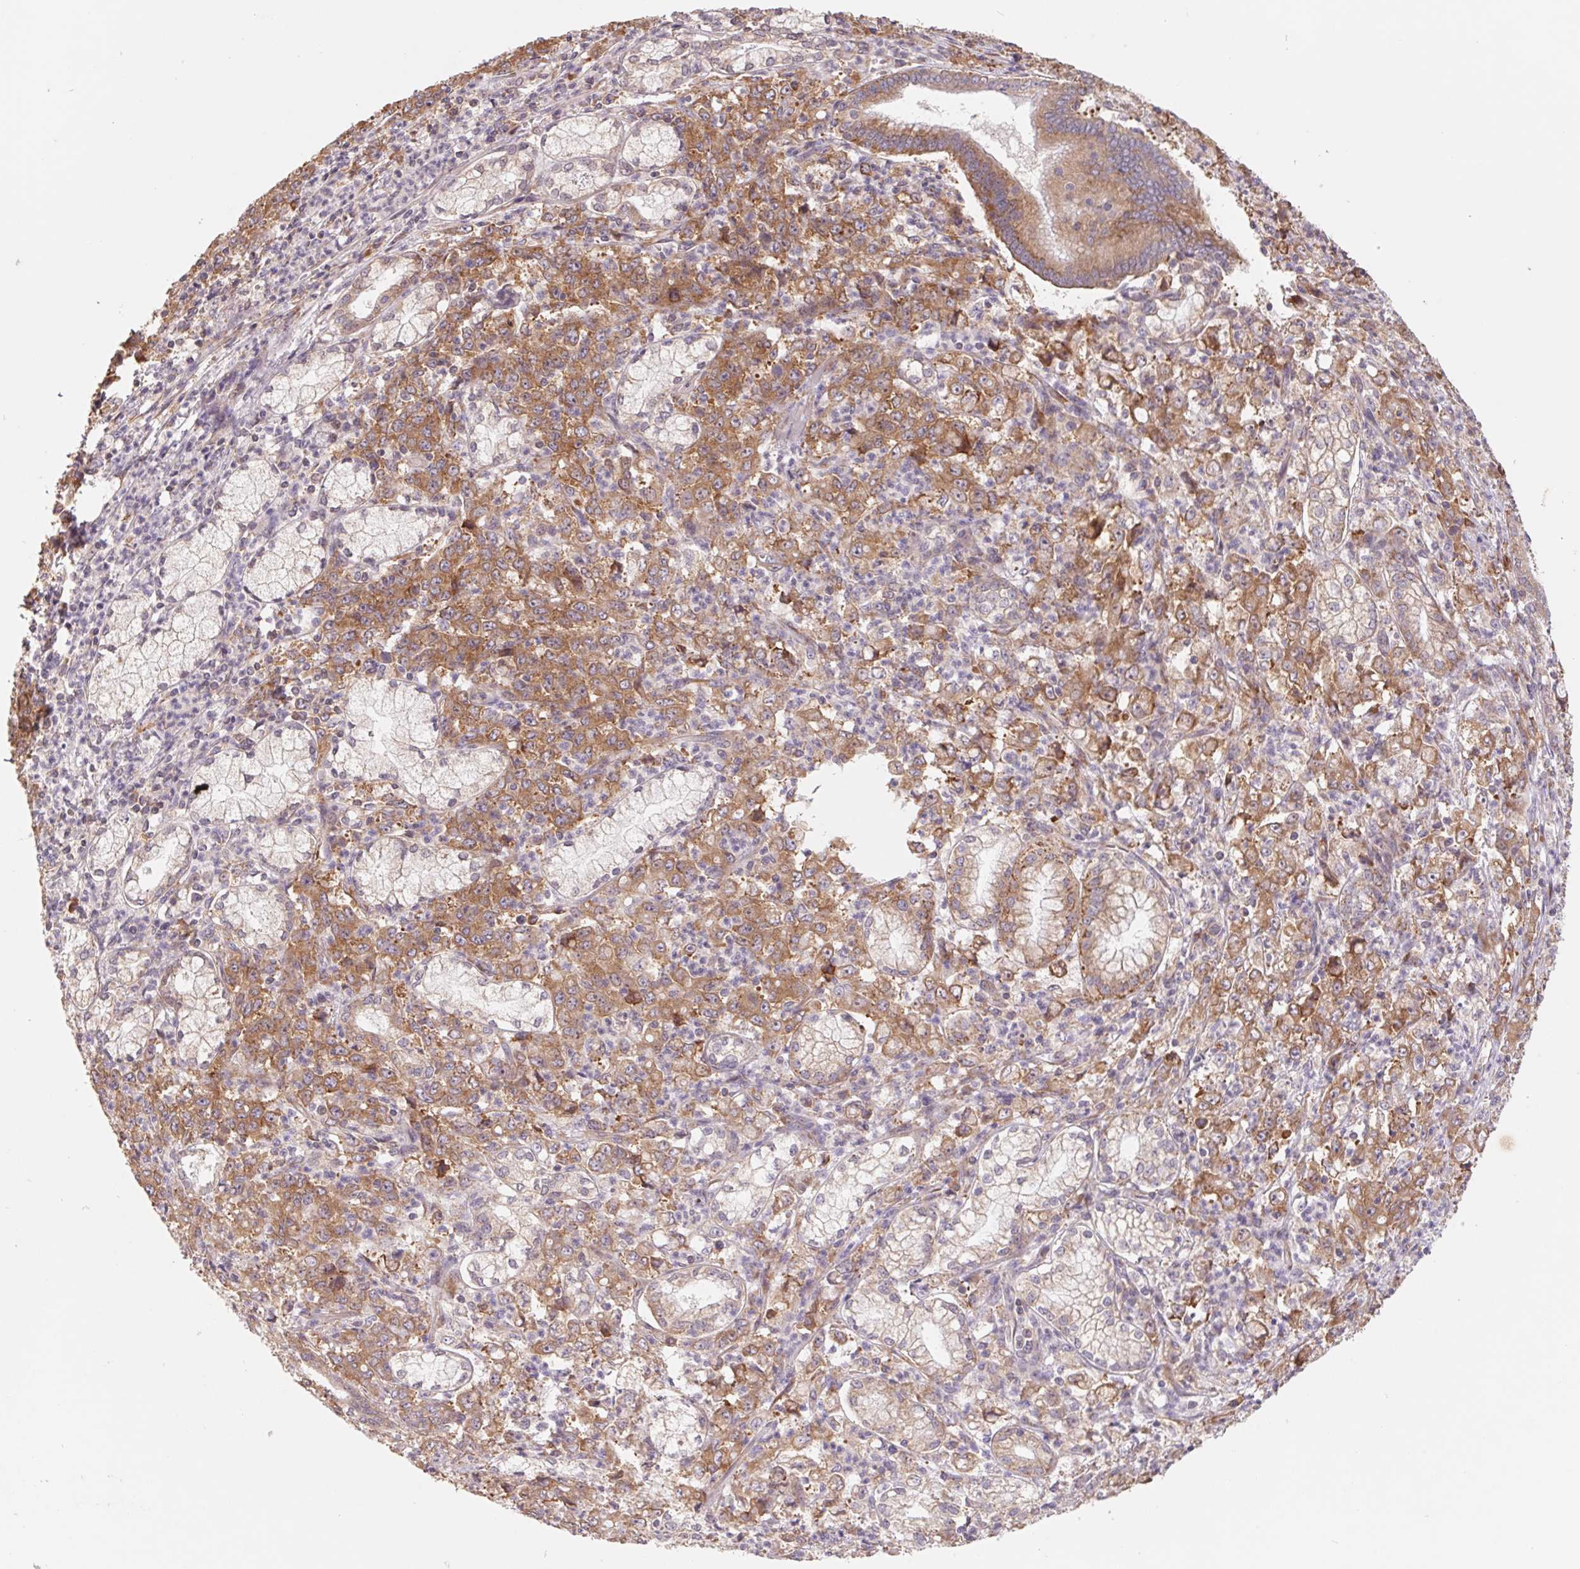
{"staining": {"intensity": "moderate", "quantity": ">75%", "location": "cytoplasmic/membranous"}, "tissue": "stomach cancer", "cell_type": "Tumor cells", "image_type": "cancer", "snomed": [{"axis": "morphology", "description": "Adenocarcinoma, NOS"}, {"axis": "topography", "description": "Stomach, lower"}], "caption": "Brown immunohistochemical staining in stomach cancer demonstrates moderate cytoplasmic/membranous expression in approximately >75% of tumor cells.", "gene": "RPL27A", "patient": {"sex": "female", "age": 71}}